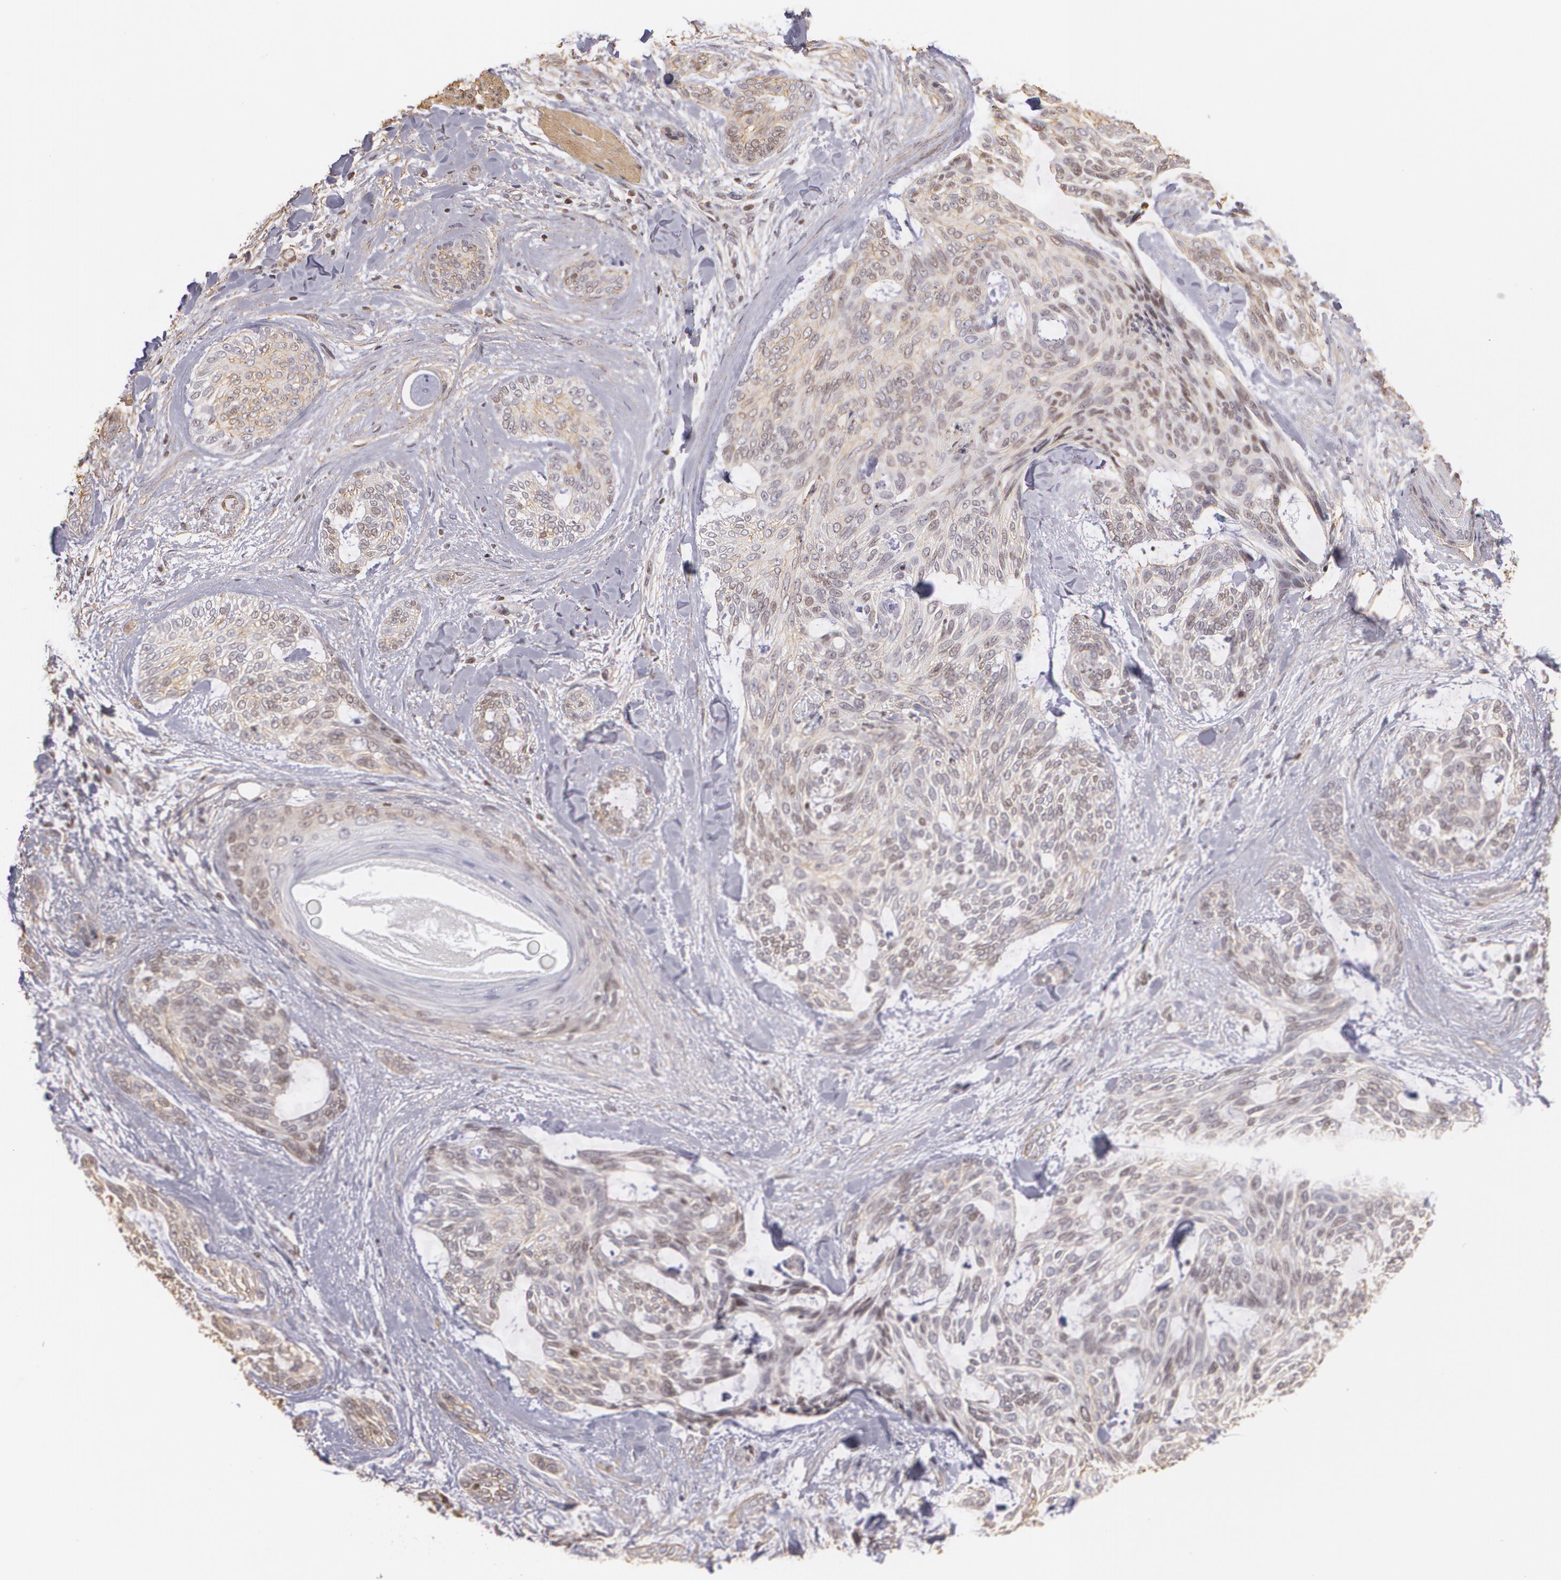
{"staining": {"intensity": "weak", "quantity": ">75%", "location": "cytoplasmic/membranous"}, "tissue": "skin cancer", "cell_type": "Tumor cells", "image_type": "cancer", "snomed": [{"axis": "morphology", "description": "Normal tissue, NOS"}, {"axis": "morphology", "description": "Basal cell carcinoma"}, {"axis": "topography", "description": "Skin"}], "caption": "Basal cell carcinoma (skin) stained with immunohistochemistry exhibits weak cytoplasmic/membranous positivity in about >75% of tumor cells.", "gene": "VAMP1", "patient": {"sex": "female", "age": 71}}